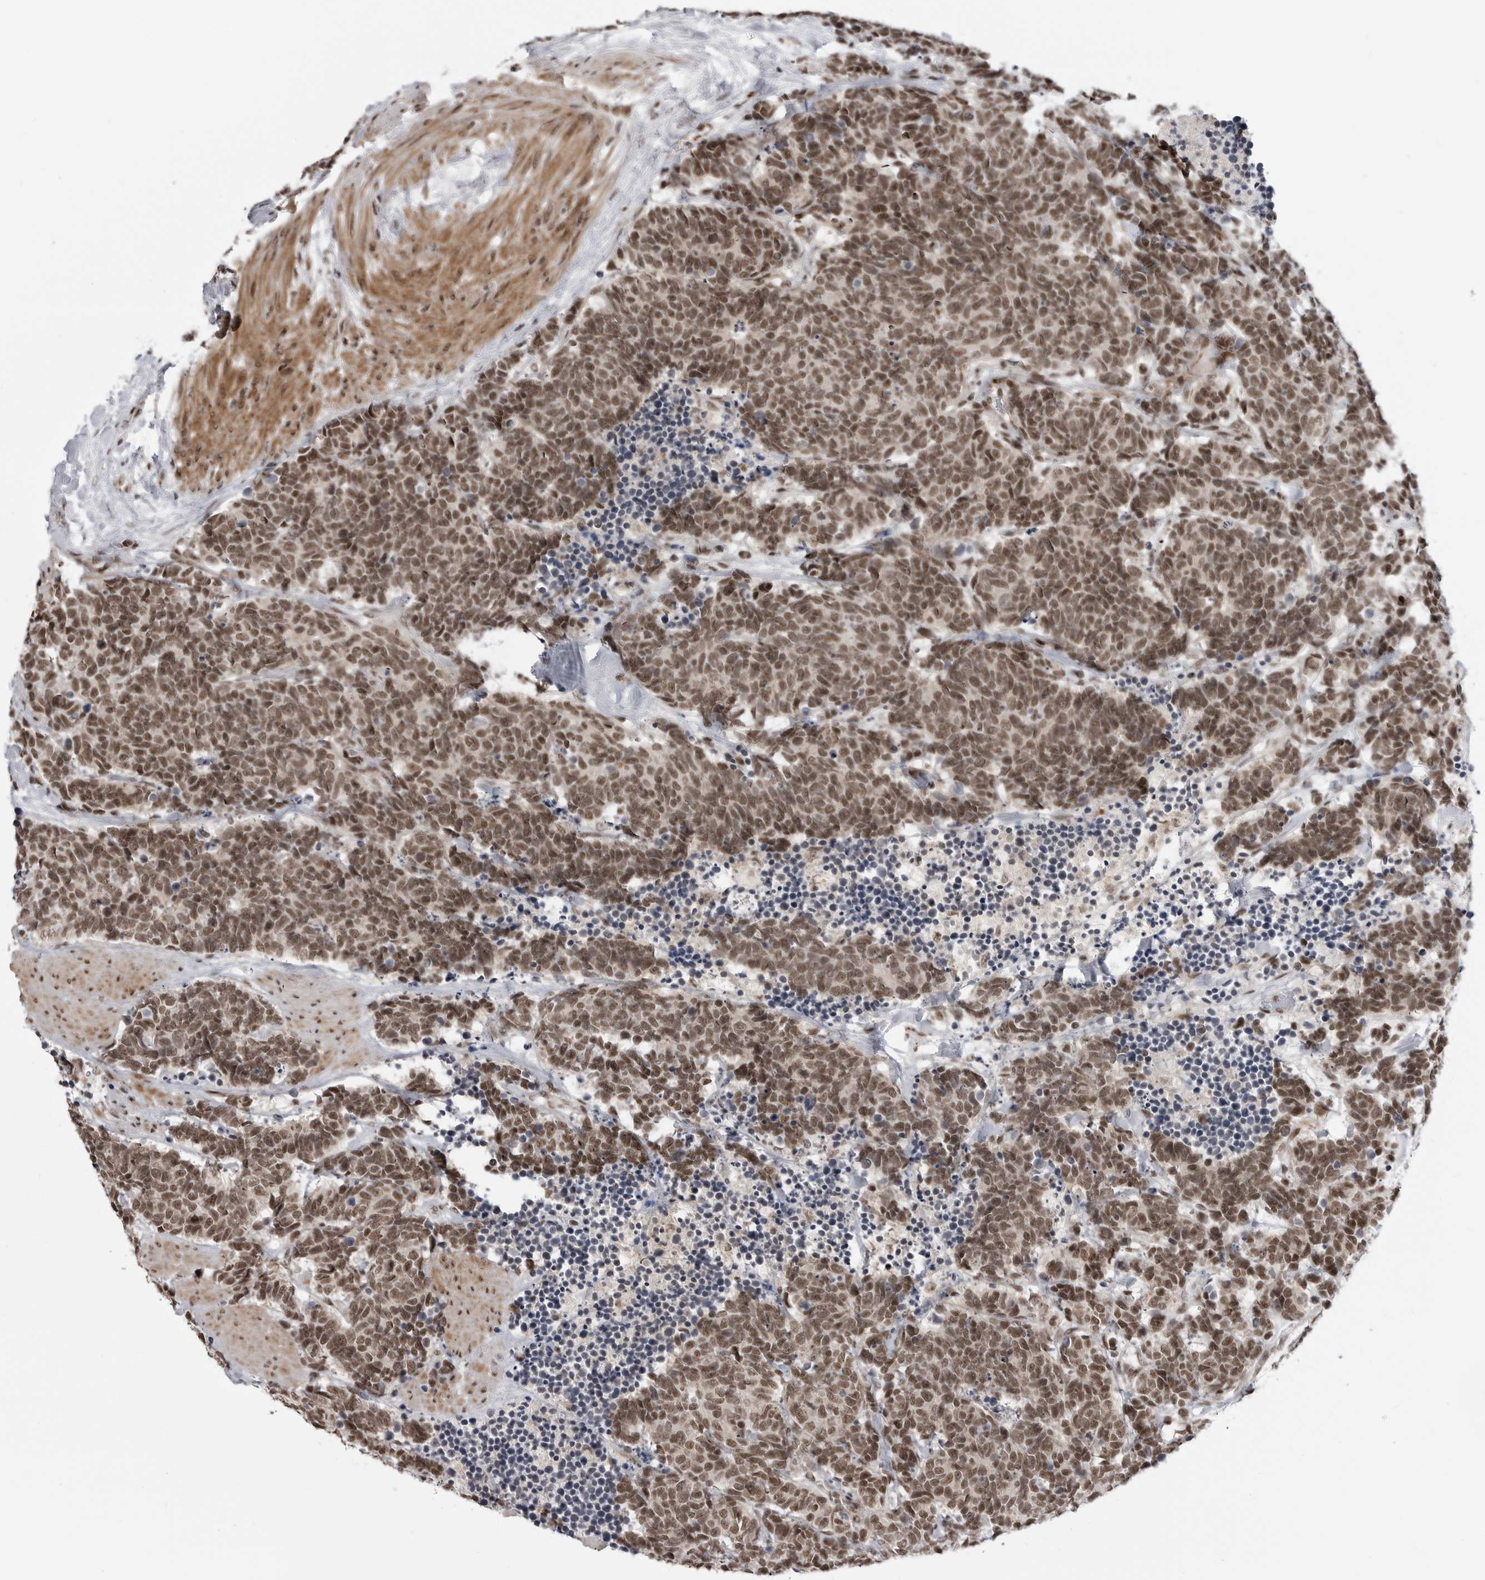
{"staining": {"intensity": "moderate", "quantity": ">75%", "location": "nuclear"}, "tissue": "carcinoid", "cell_type": "Tumor cells", "image_type": "cancer", "snomed": [{"axis": "morphology", "description": "Carcinoma, NOS"}, {"axis": "morphology", "description": "Carcinoid, malignant, NOS"}, {"axis": "topography", "description": "Urinary bladder"}], "caption": "Carcinoid was stained to show a protein in brown. There is medium levels of moderate nuclear expression in approximately >75% of tumor cells.", "gene": "TRIM66", "patient": {"sex": "male", "age": 57}}